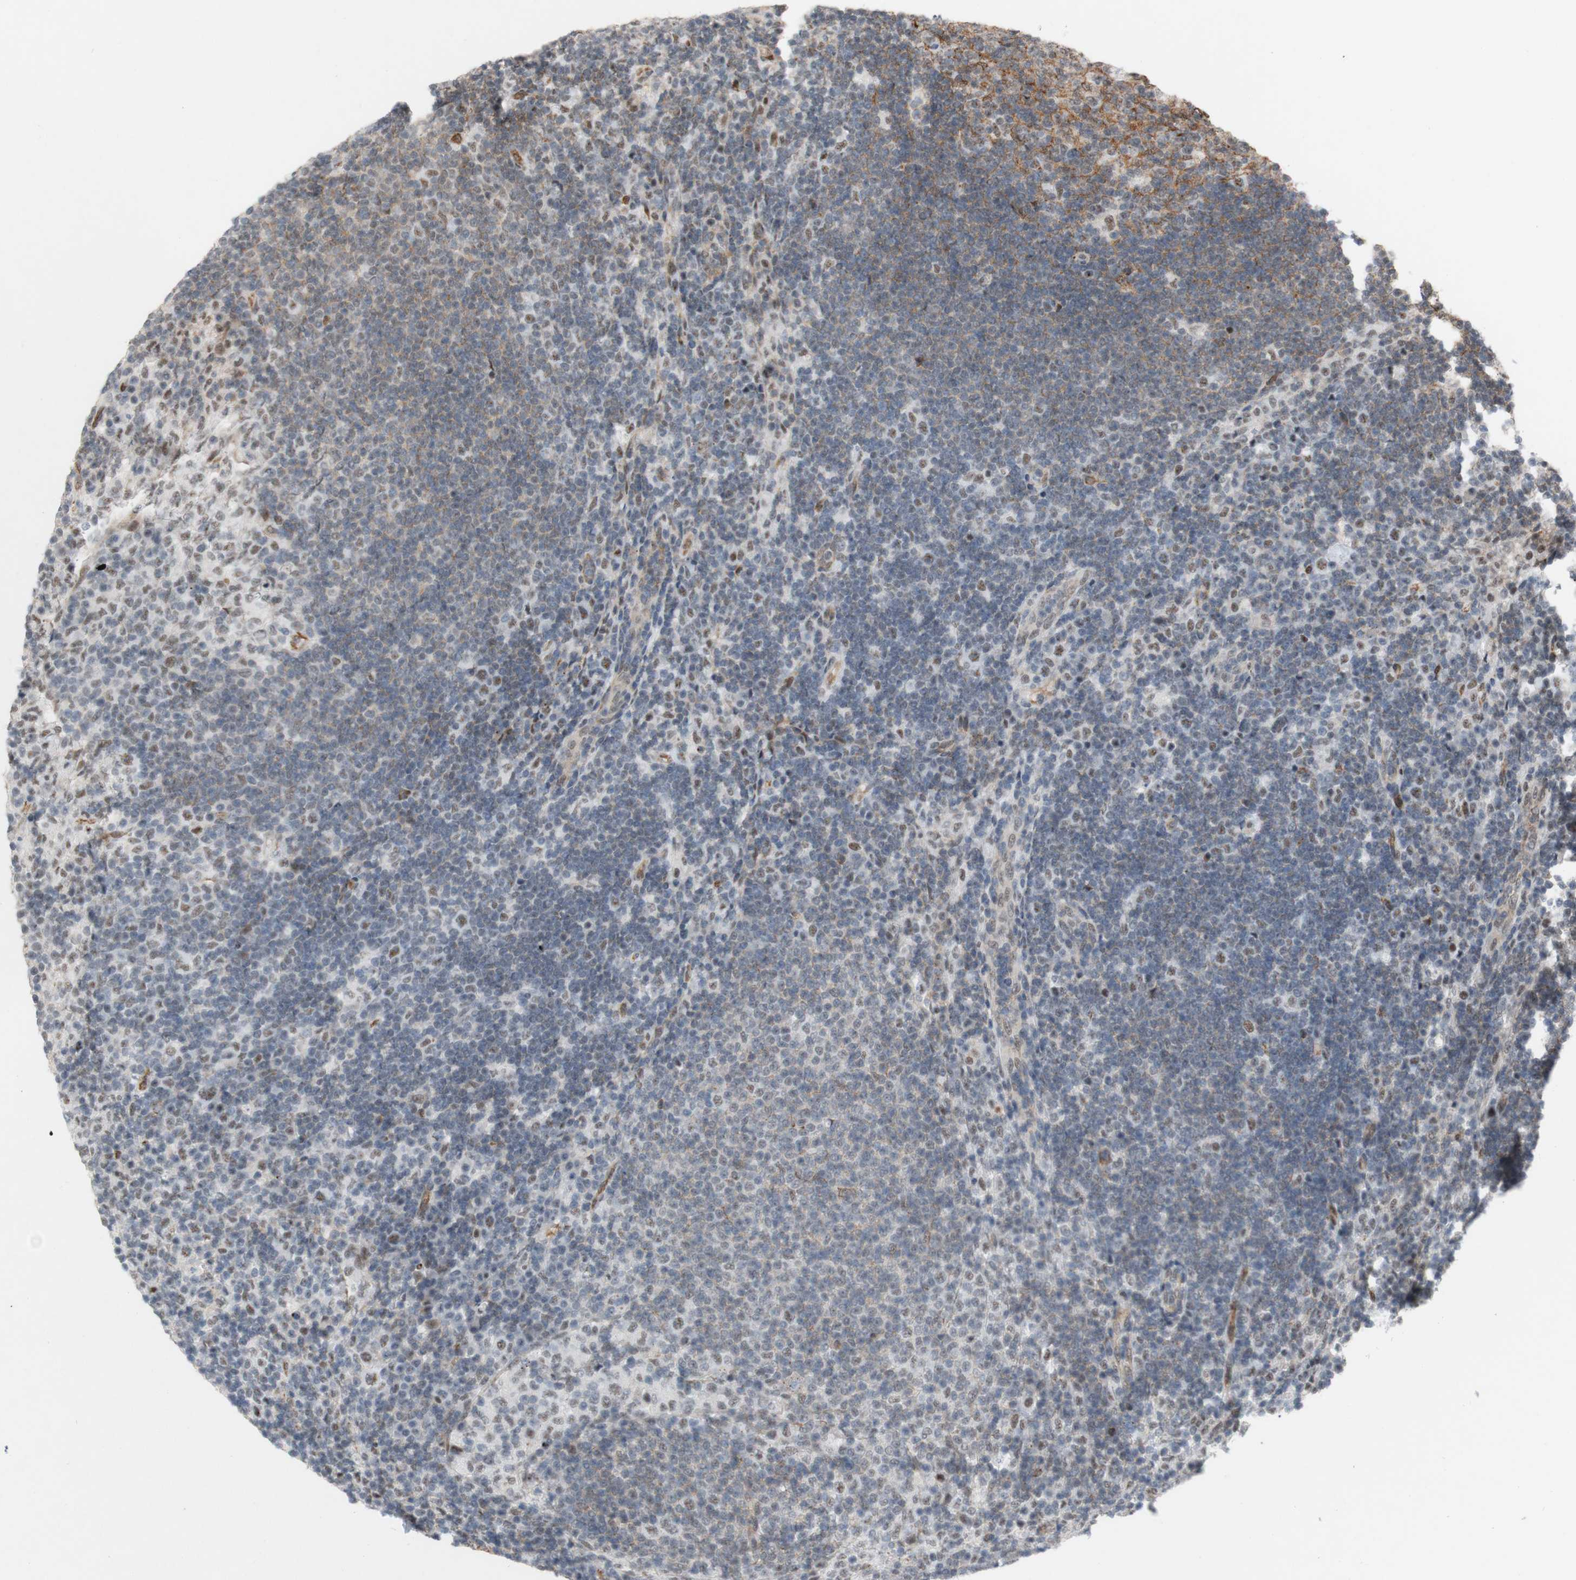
{"staining": {"intensity": "negative", "quantity": "none", "location": "none"}, "tissue": "lymph node", "cell_type": "Germinal center cells", "image_type": "normal", "snomed": [{"axis": "morphology", "description": "Normal tissue, NOS"}, {"axis": "topography", "description": "Lymph node"}], "caption": "This is an immunohistochemistry (IHC) image of normal human lymph node. There is no expression in germinal center cells.", "gene": "SAP18", "patient": {"sex": "female", "age": 53}}